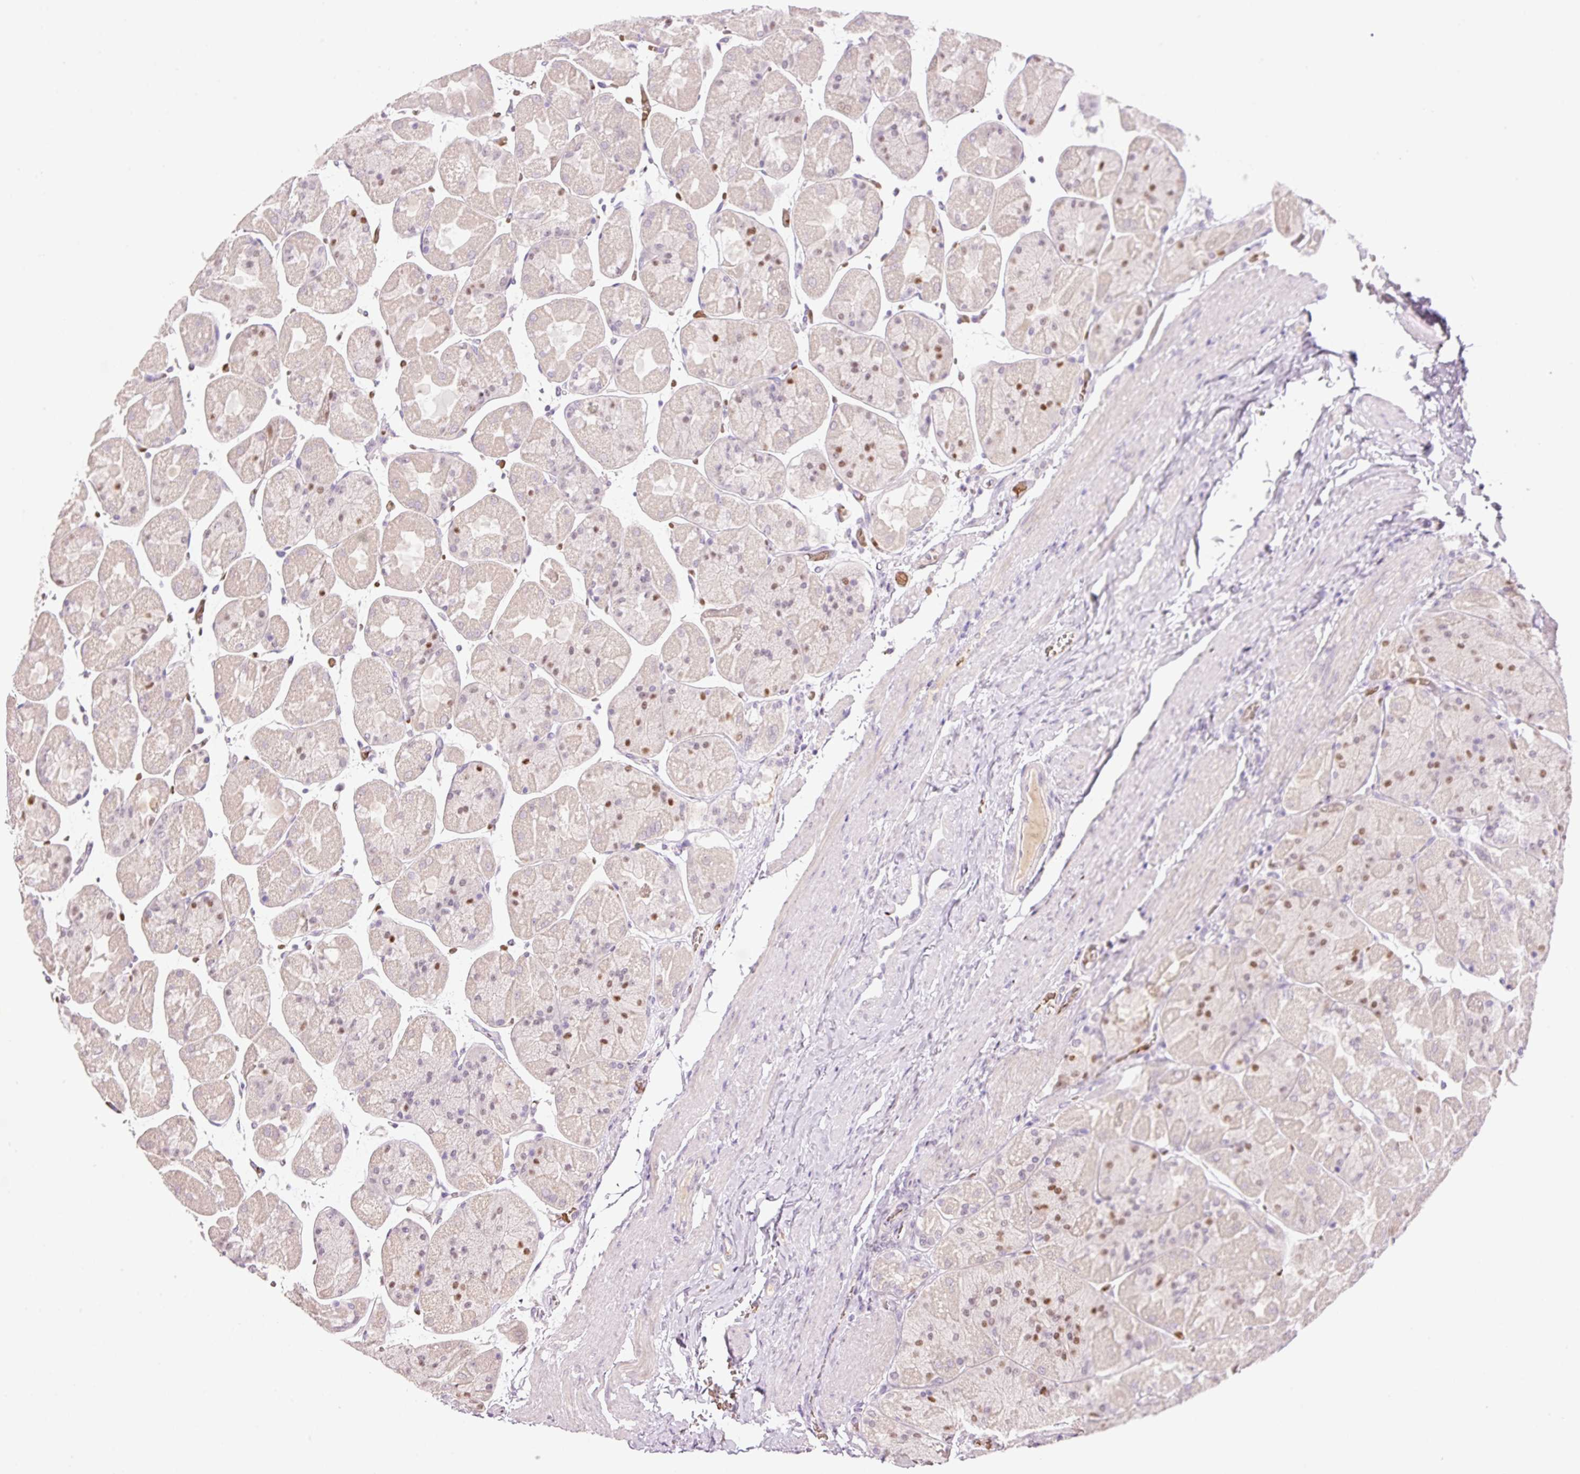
{"staining": {"intensity": "moderate", "quantity": "<25%", "location": "nuclear"}, "tissue": "stomach", "cell_type": "Glandular cells", "image_type": "normal", "snomed": [{"axis": "morphology", "description": "Normal tissue, NOS"}, {"axis": "topography", "description": "Stomach"}], "caption": "Protein expression analysis of unremarkable human stomach reveals moderate nuclear positivity in approximately <25% of glandular cells. (Brightfield microscopy of DAB IHC at high magnification).", "gene": "LY6G6D", "patient": {"sex": "female", "age": 61}}